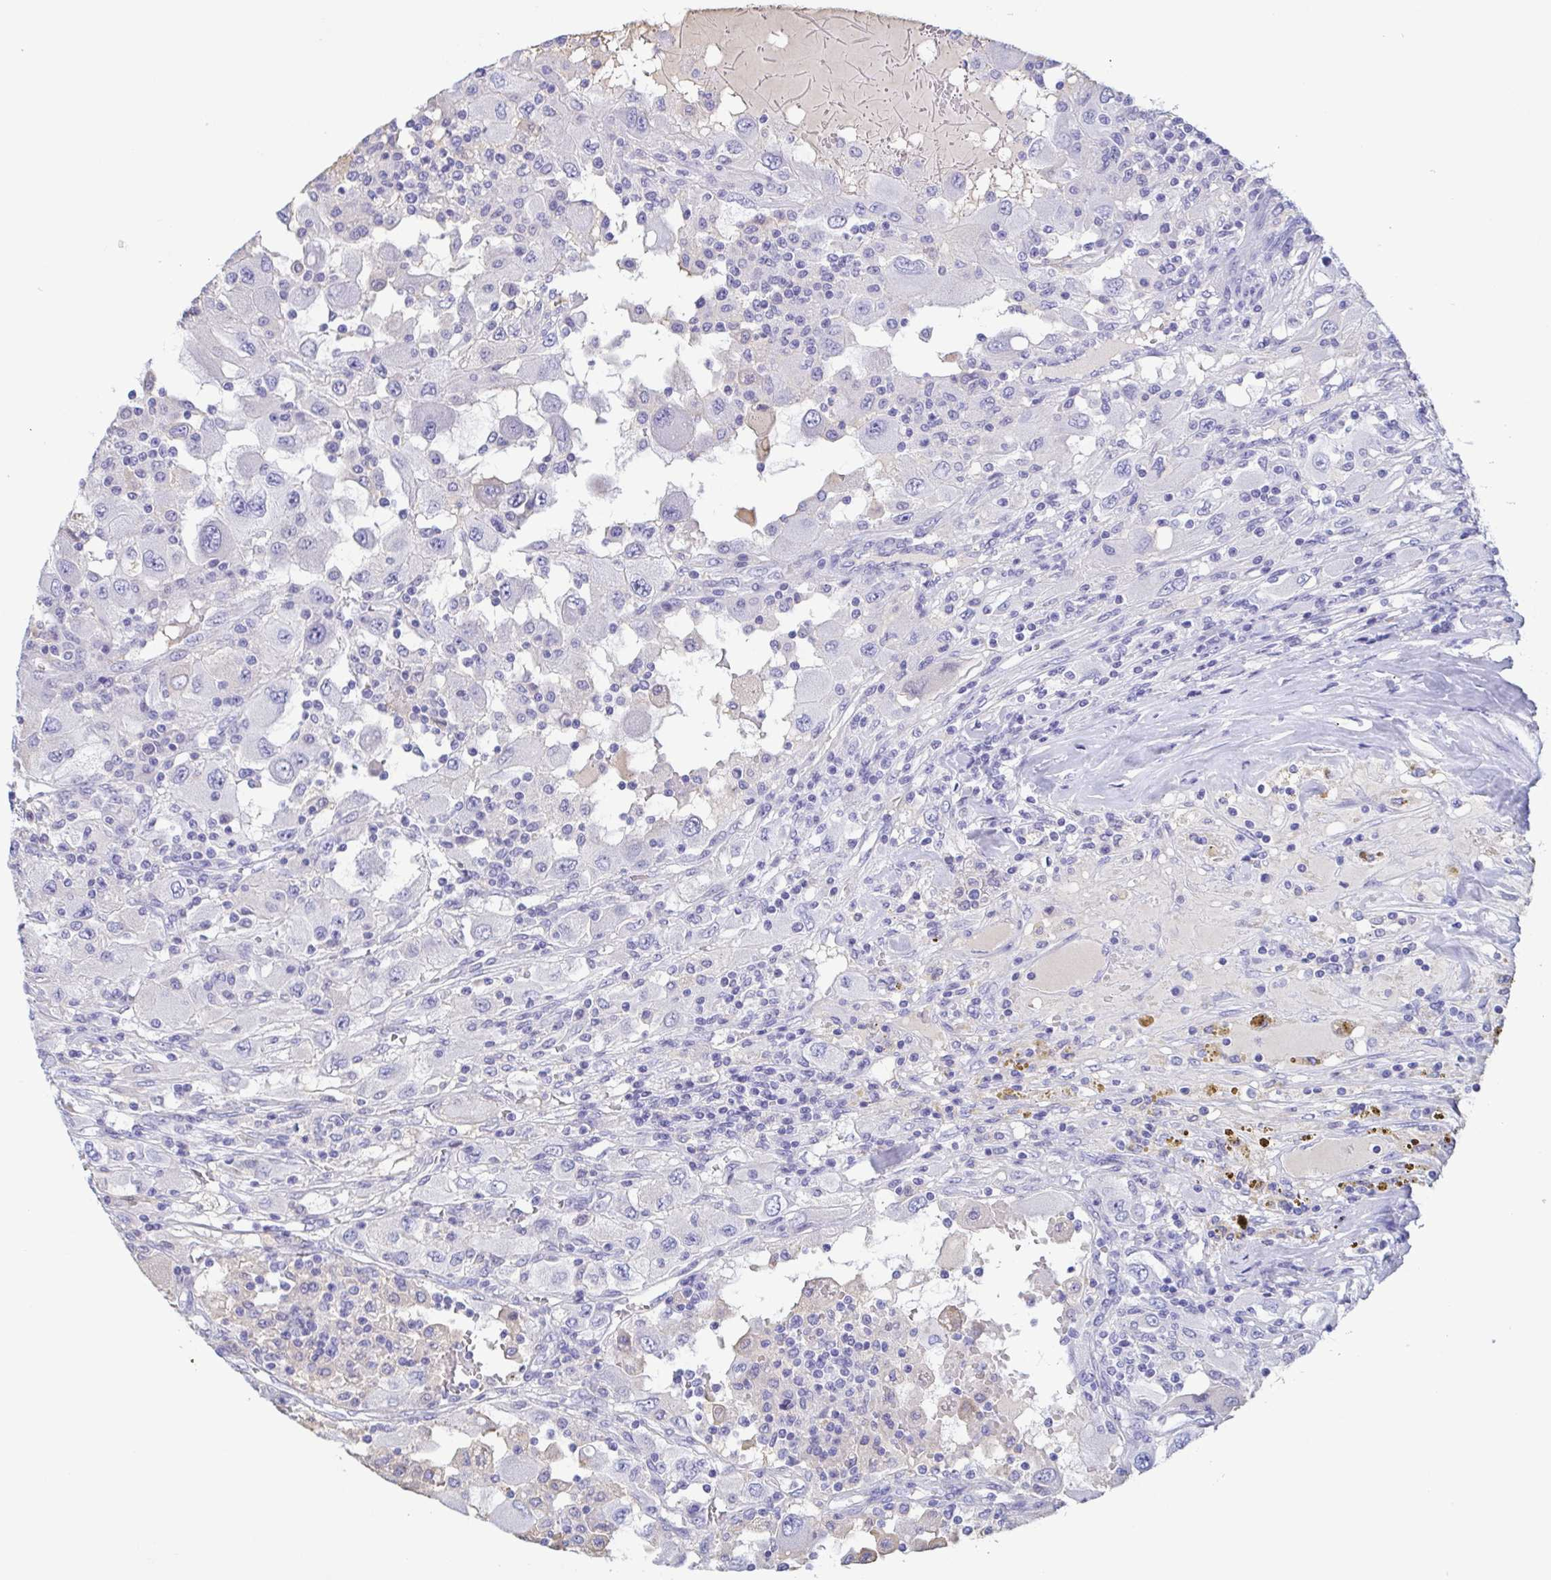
{"staining": {"intensity": "negative", "quantity": "none", "location": "none"}, "tissue": "renal cancer", "cell_type": "Tumor cells", "image_type": "cancer", "snomed": [{"axis": "morphology", "description": "Adenocarcinoma, NOS"}, {"axis": "topography", "description": "Kidney"}], "caption": "Immunohistochemistry histopathology image of neoplastic tissue: human renal cancer (adenocarcinoma) stained with DAB (3,3'-diaminobenzidine) displays no significant protein positivity in tumor cells. (DAB (3,3'-diaminobenzidine) immunohistochemistry with hematoxylin counter stain).", "gene": "TREH", "patient": {"sex": "female", "age": 67}}